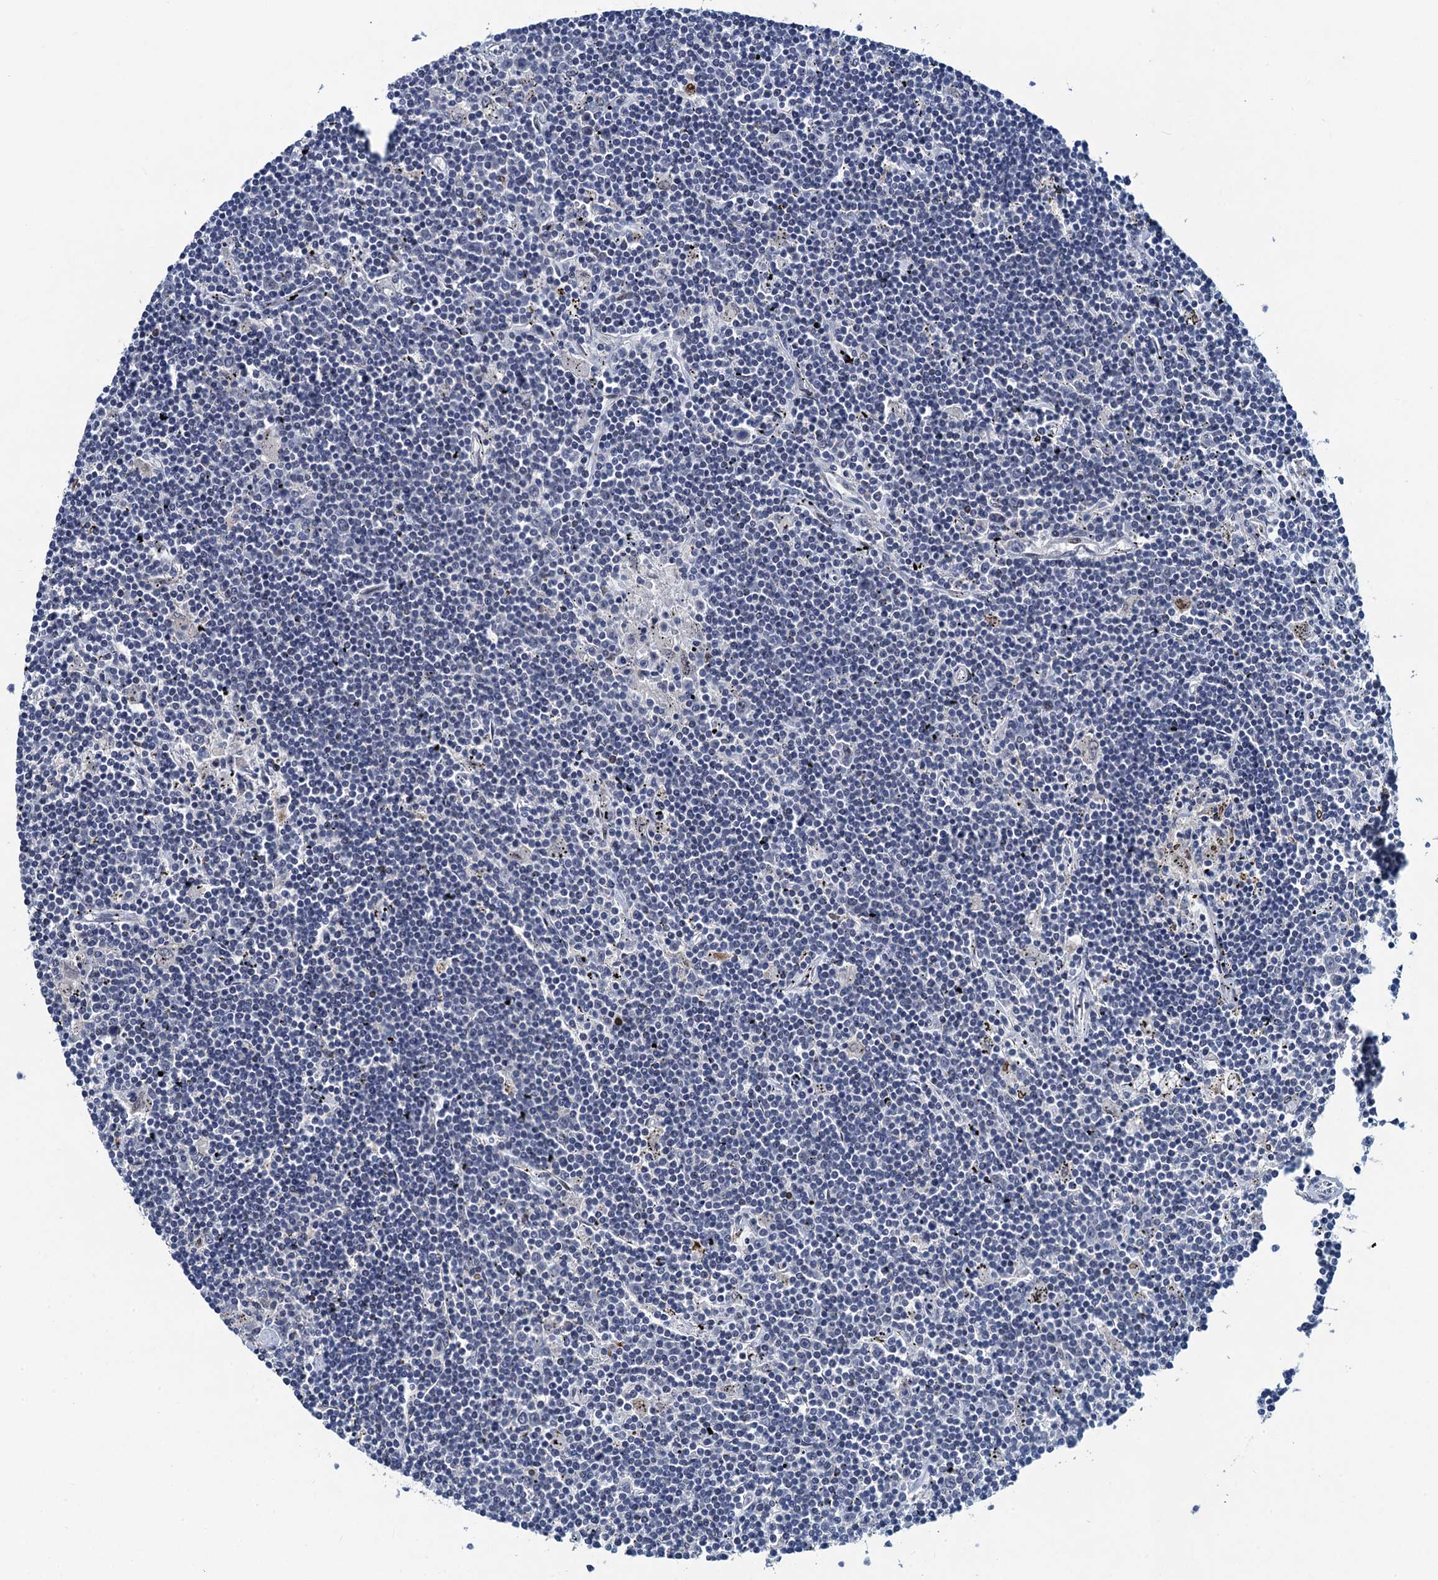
{"staining": {"intensity": "negative", "quantity": "none", "location": "none"}, "tissue": "lymphoma", "cell_type": "Tumor cells", "image_type": "cancer", "snomed": [{"axis": "morphology", "description": "Malignant lymphoma, non-Hodgkin's type, Low grade"}, {"axis": "topography", "description": "Spleen"}], "caption": "There is no significant staining in tumor cells of malignant lymphoma, non-Hodgkin's type (low-grade).", "gene": "ATOSA", "patient": {"sex": "male", "age": 76}}